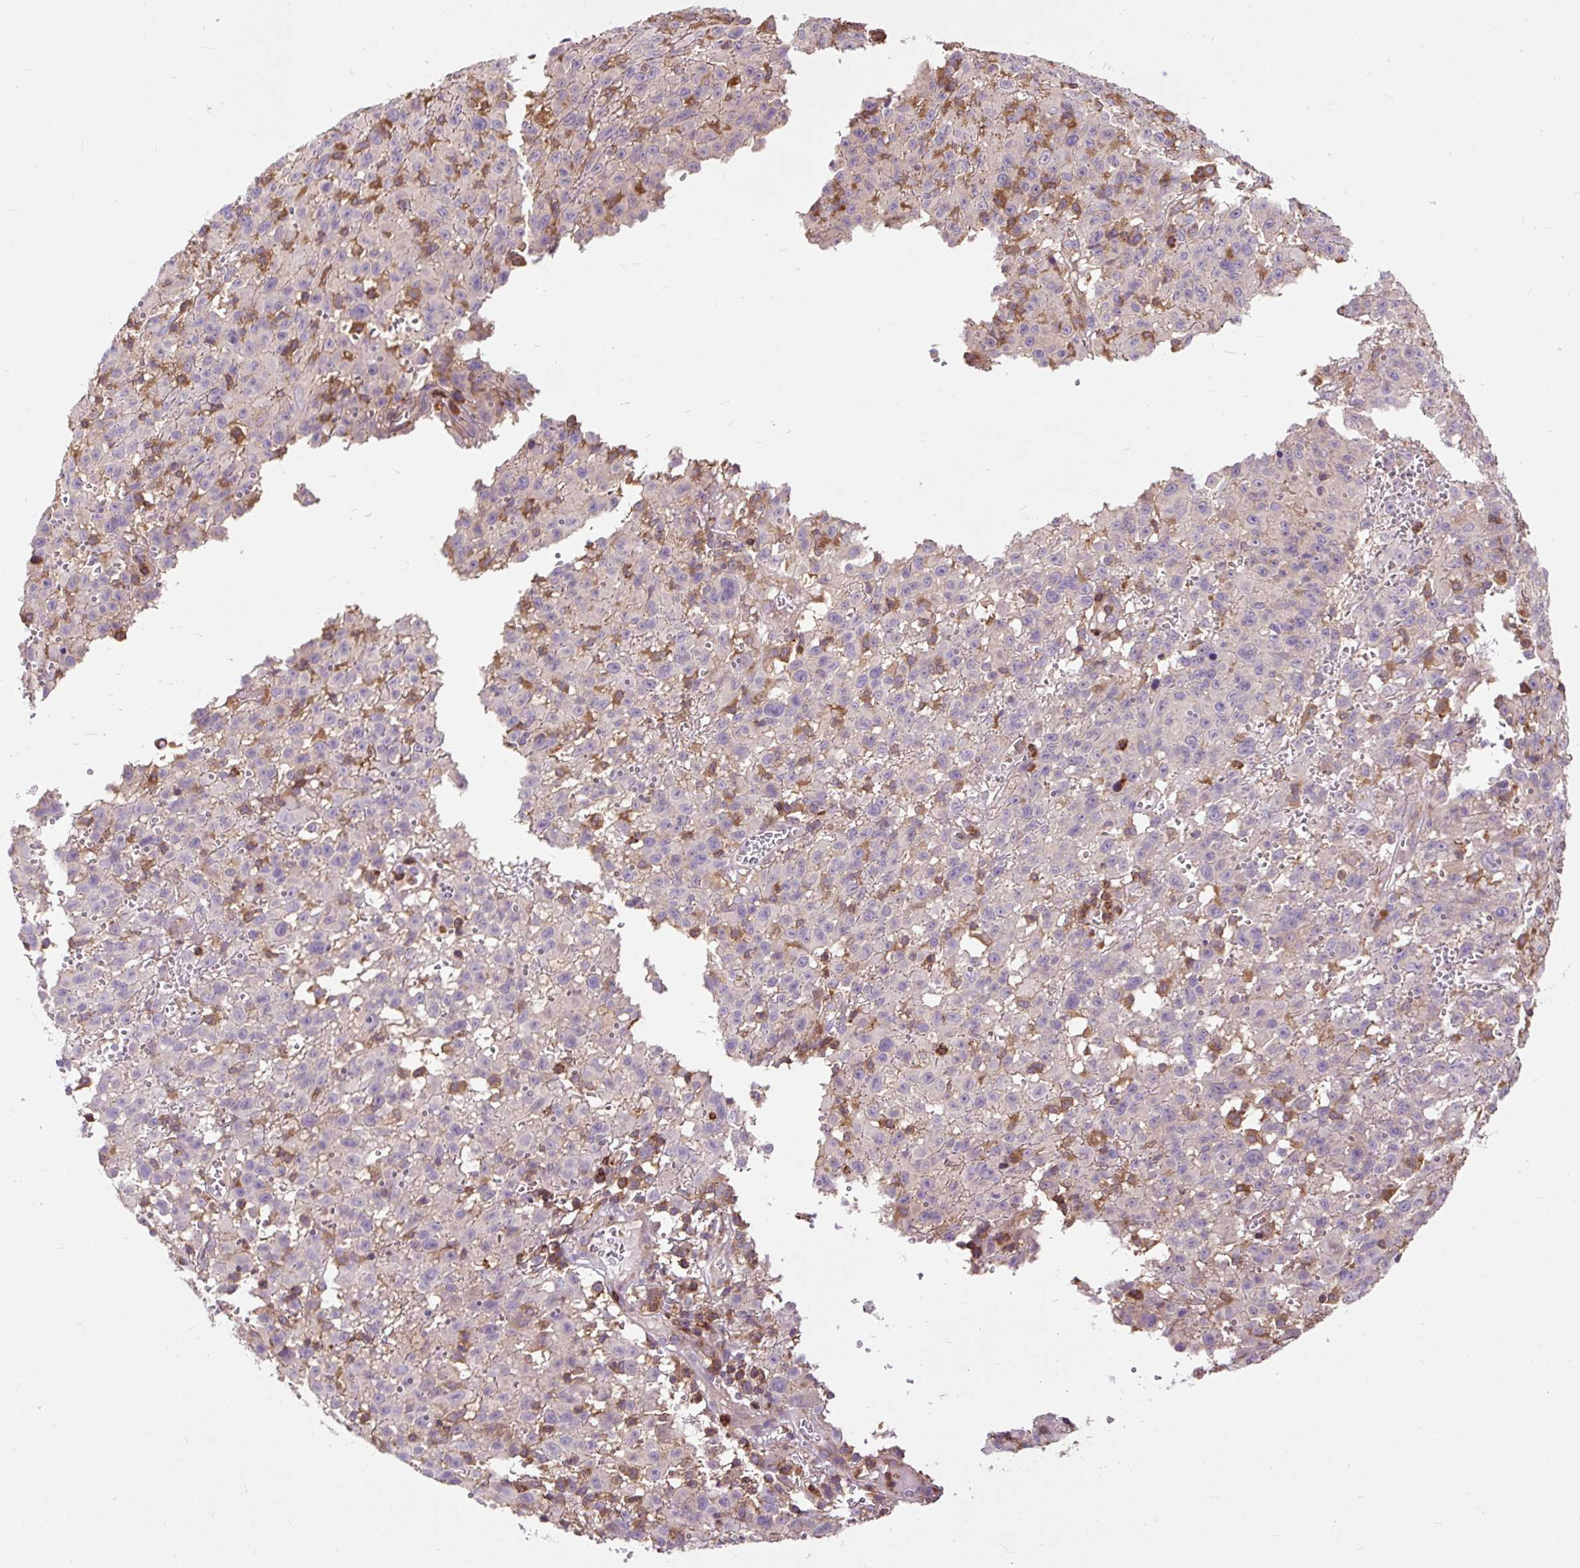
{"staining": {"intensity": "negative", "quantity": "none", "location": "none"}, "tissue": "melanoma", "cell_type": "Tumor cells", "image_type": "cancer", "snomed": [{"axis": "morphology", "description": "Malignant melanoma, NOS"}, {"axis": "topography", "description": "Skin"}], "caption": "The image shows no staining of tumor cells in melanoma.", "gene": "CISD3", "patient": {"sex": "male", "age": 46}}